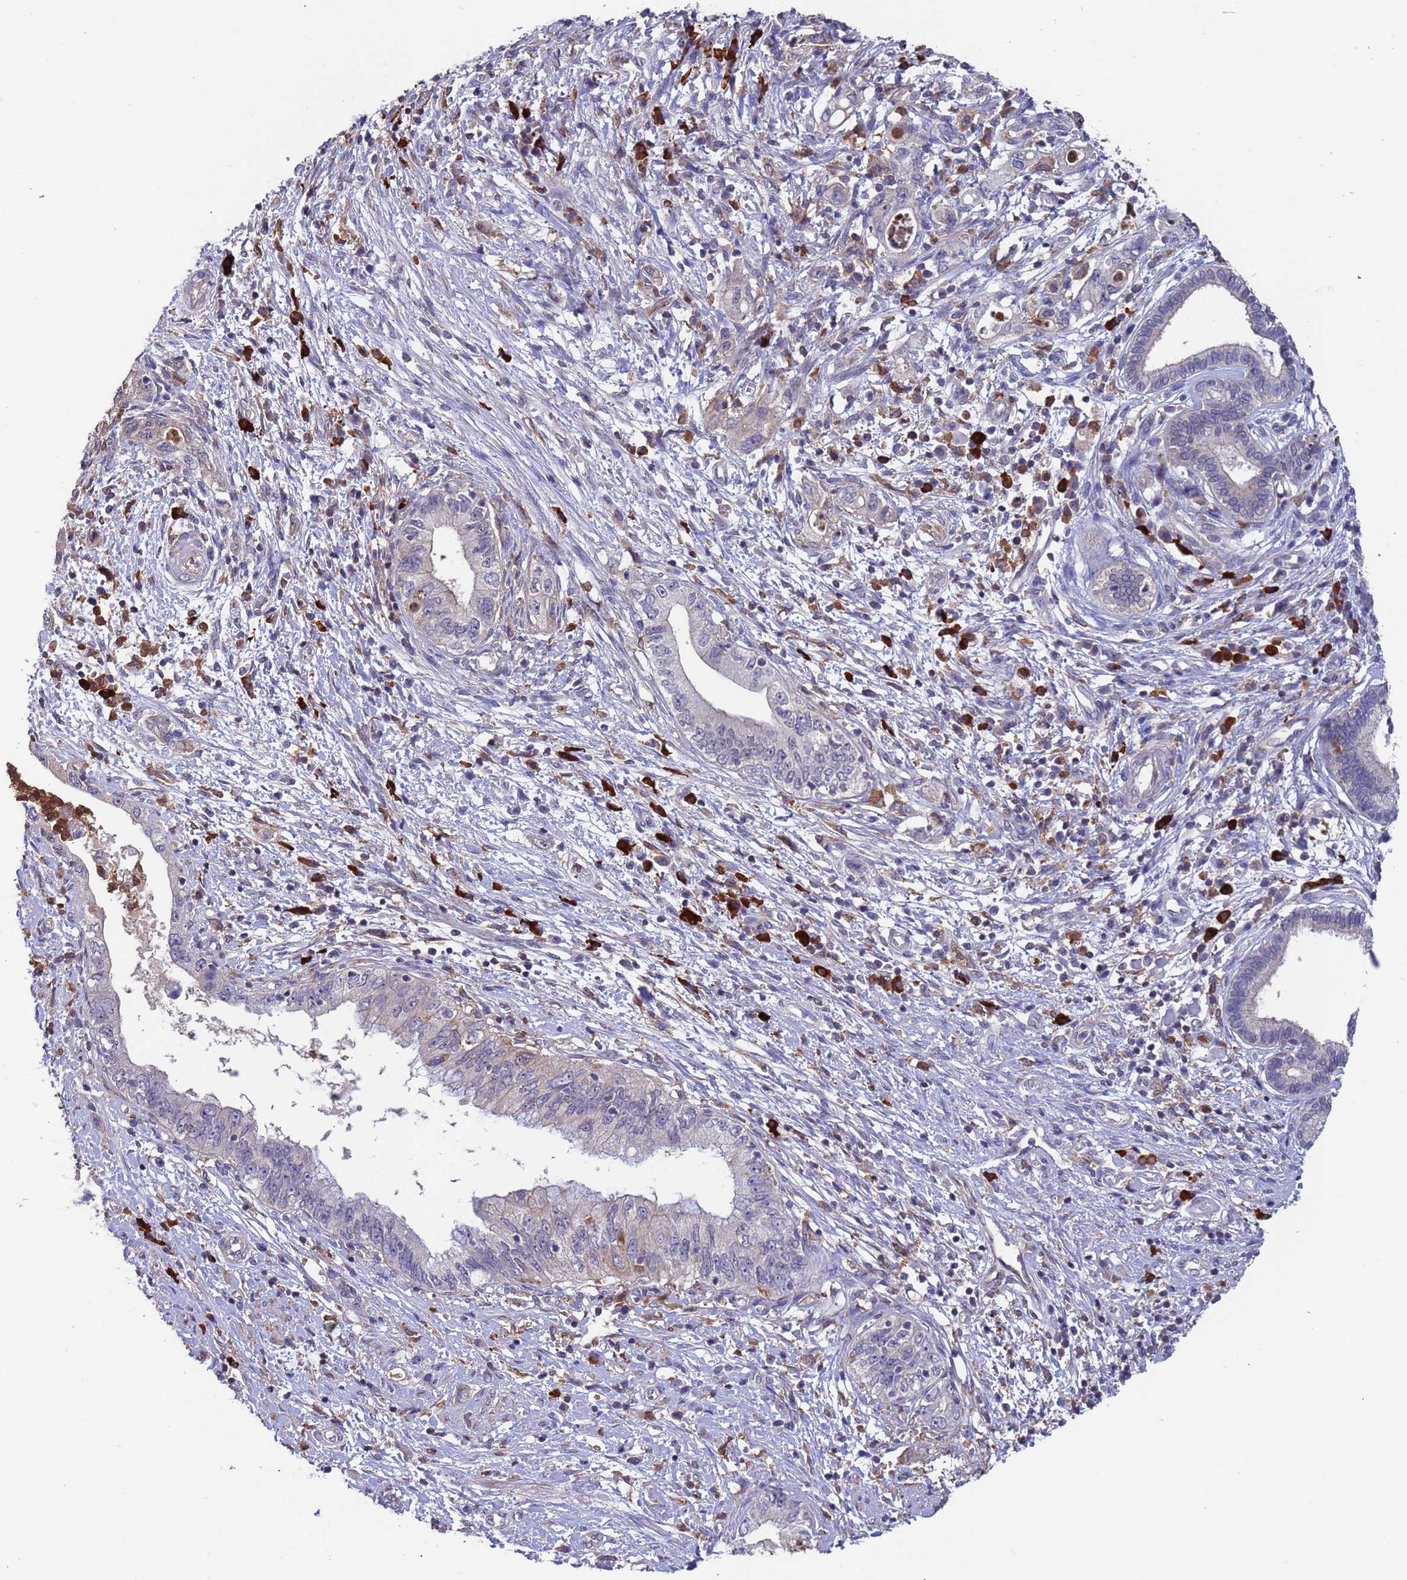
{"staining": {"intensity": "negative", "quantity": "none", "location": "none"}, "tissue": "pancreatic cancer", "cell_type": "Tumor cells", "image_type": "cancer", "snomed": [{"axis": "morphology", "description": "Adenocarcinoma, NOS"}, {"axis": "topography", "description": "Pancreas"}], "caption": "Protein analysis of adenocarcinoma (pancreatic) shows no significant expression in tumor cells. Brightfield microscopy of immunohistochemistry (IHC) stained with DAB (brown) and hematoxylin (blue), captured at high magnification.", "gene": "AMPD3", "patient": {"sex": "female", "age": 73}}